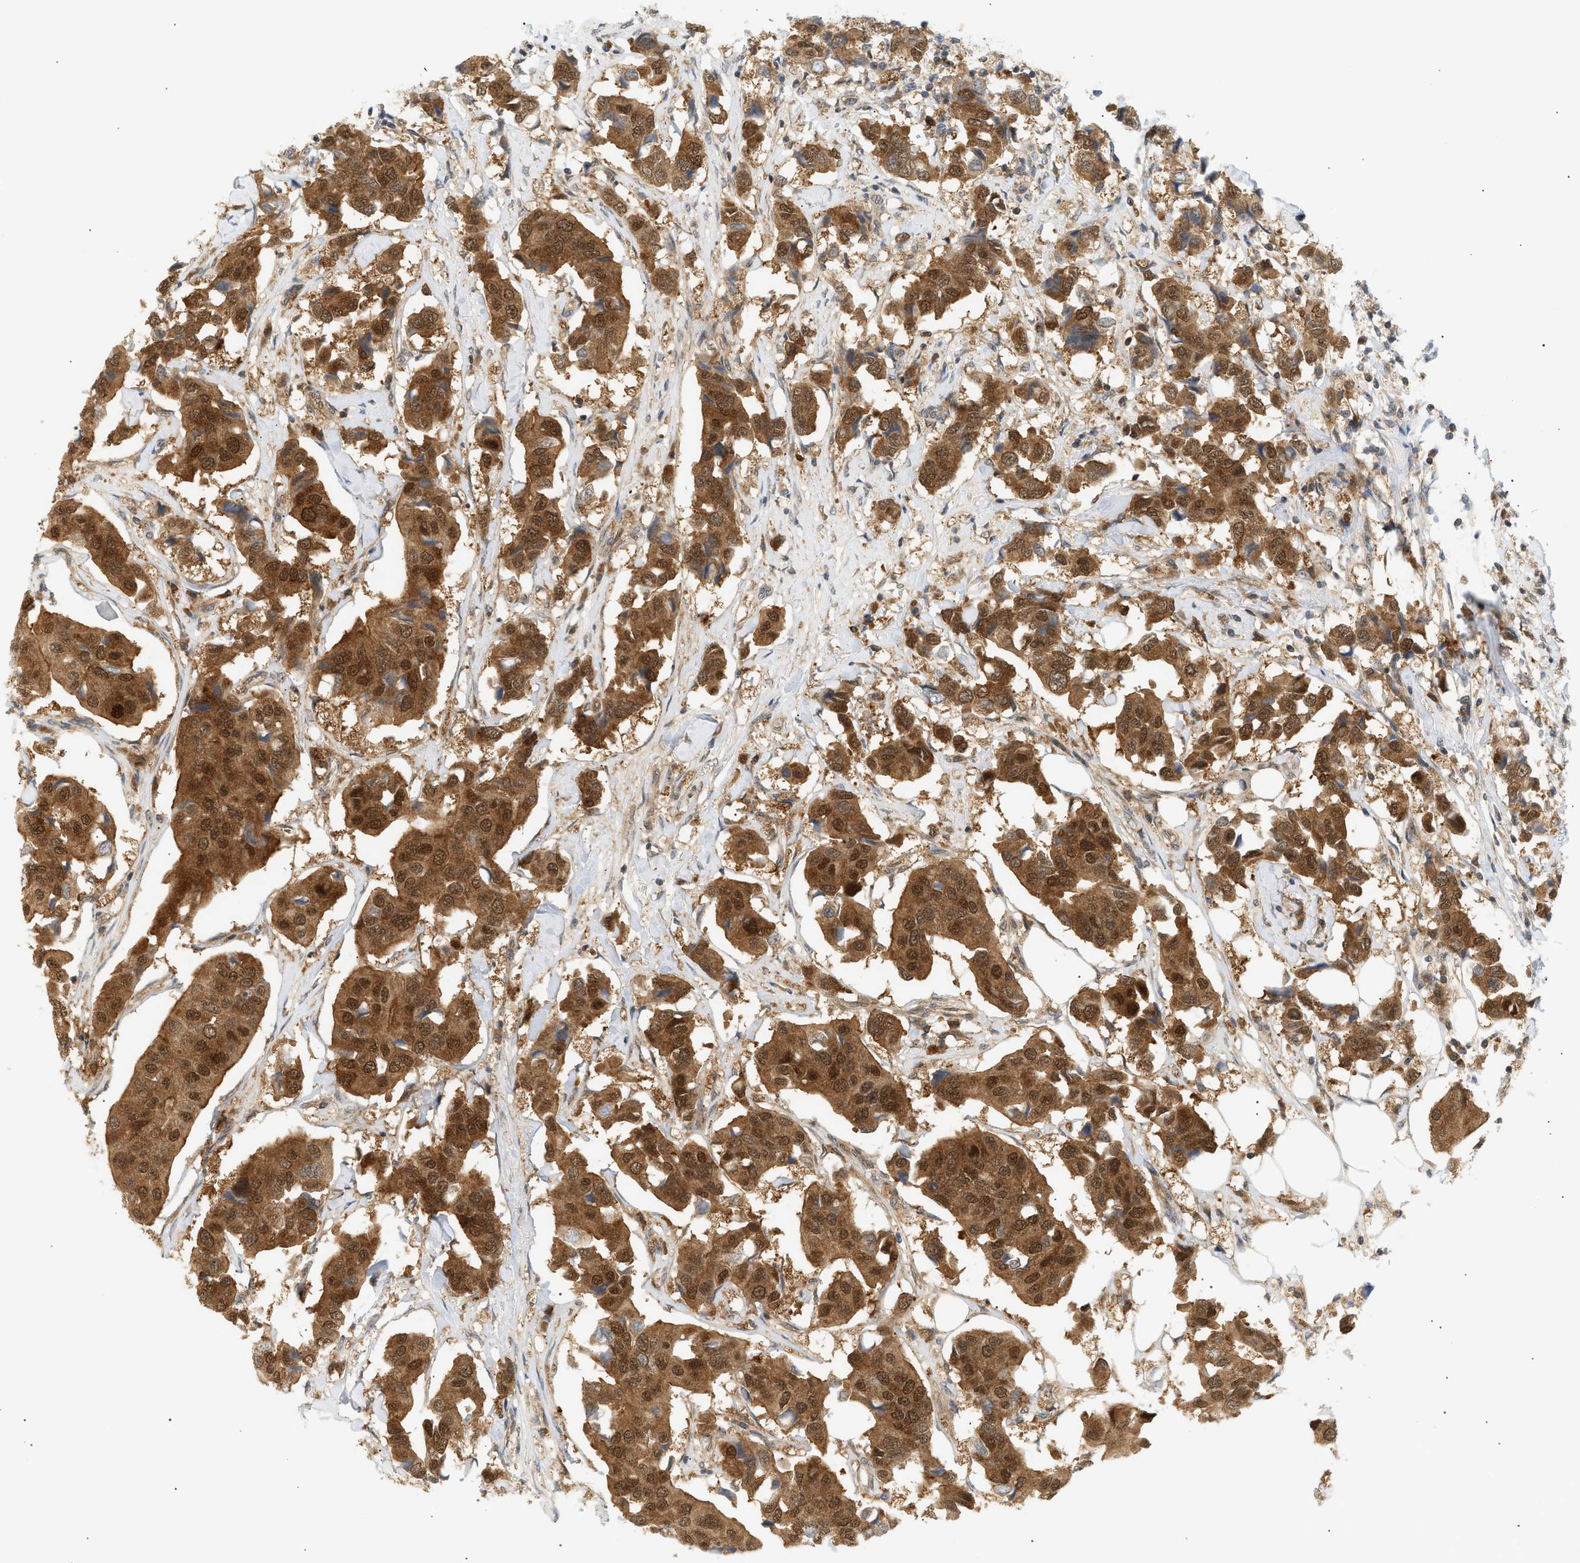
{"staining": {"intensity": "strong", "quantity": ">75%", "location": "cytoplasmic/membranous,nuclear"}, "tissue": "breast cancer", "cell_type": "Tumor cells", "image_type": "cancer", "snomed": [{"axis": "morphology", "description": "Duct carcinoma"}, {"axis": "topography", "description": "Breast"}], "caption": "IHC photomicrograph of intraductal carcinoma (breast) stained for a protein (brown), which displays high levels of strong cytoplasmic/membranous and nuclear staining in about >75% of tumor cells.", "gene": "SHC1", "patient": {"sex": "female", "age": 80}}